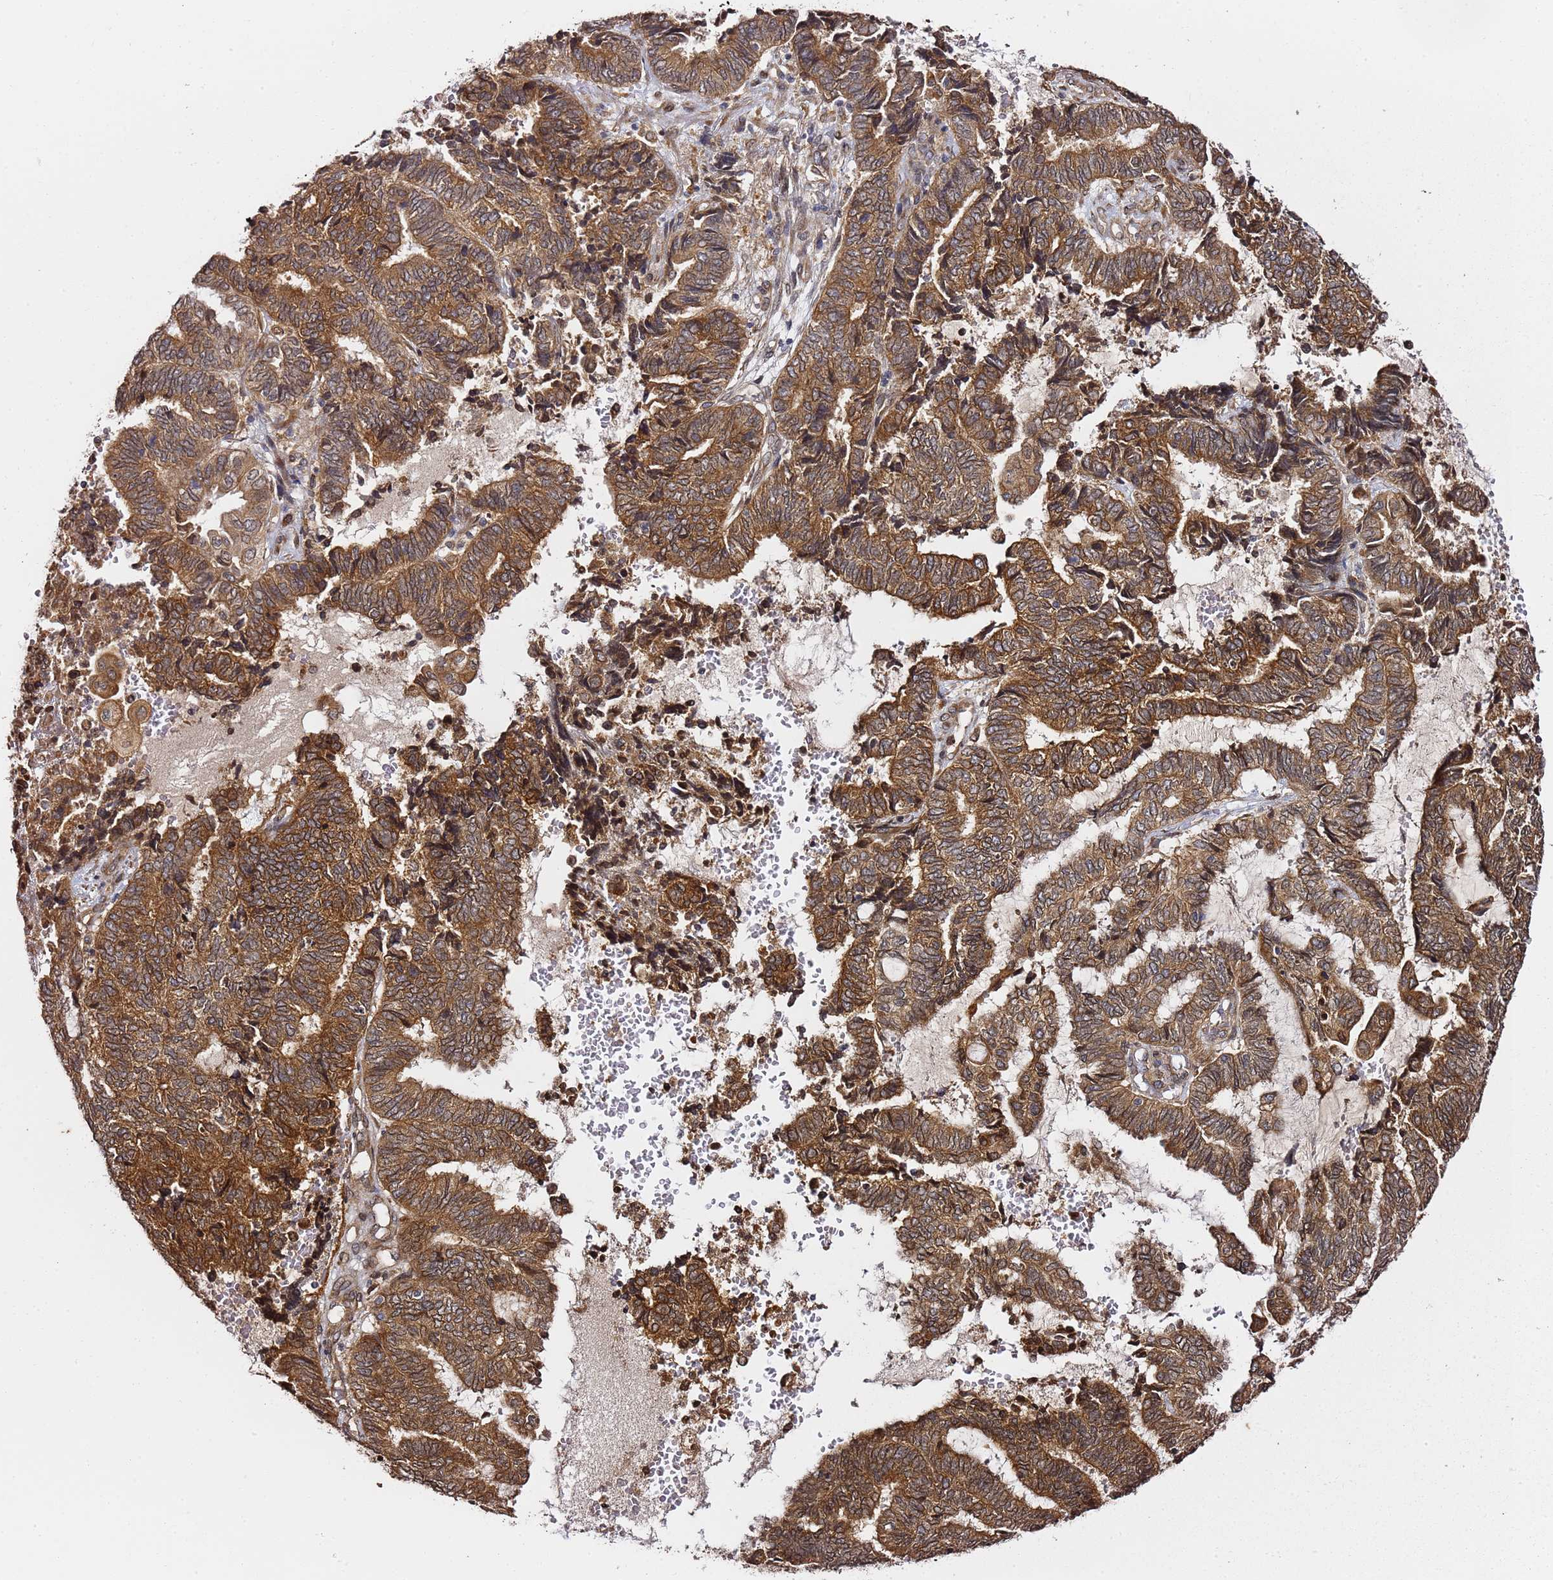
{"staining": {"intensity": "strong", "quantity": ">75%", "location": "cytoplasmic/membranous"}, "tissue": "endometrial cancer", "cell_type": "Tumor cells", "image_type": "cancer", "snomed": [{"axis": "morphology", "description": "Adenocarcinoma, NOS"}, {"axis": "topography", "description": "Uterus"}, {"axis": "topography", "description": "Endometrium"}], "caption": "Strong cytoplasmic/membranous protein expression is present in about >75% of tumor cells in adenocarcinoma (endometrial).", "gene": "PRKAB2", "patient": {"sex": "female", "age": 70}}